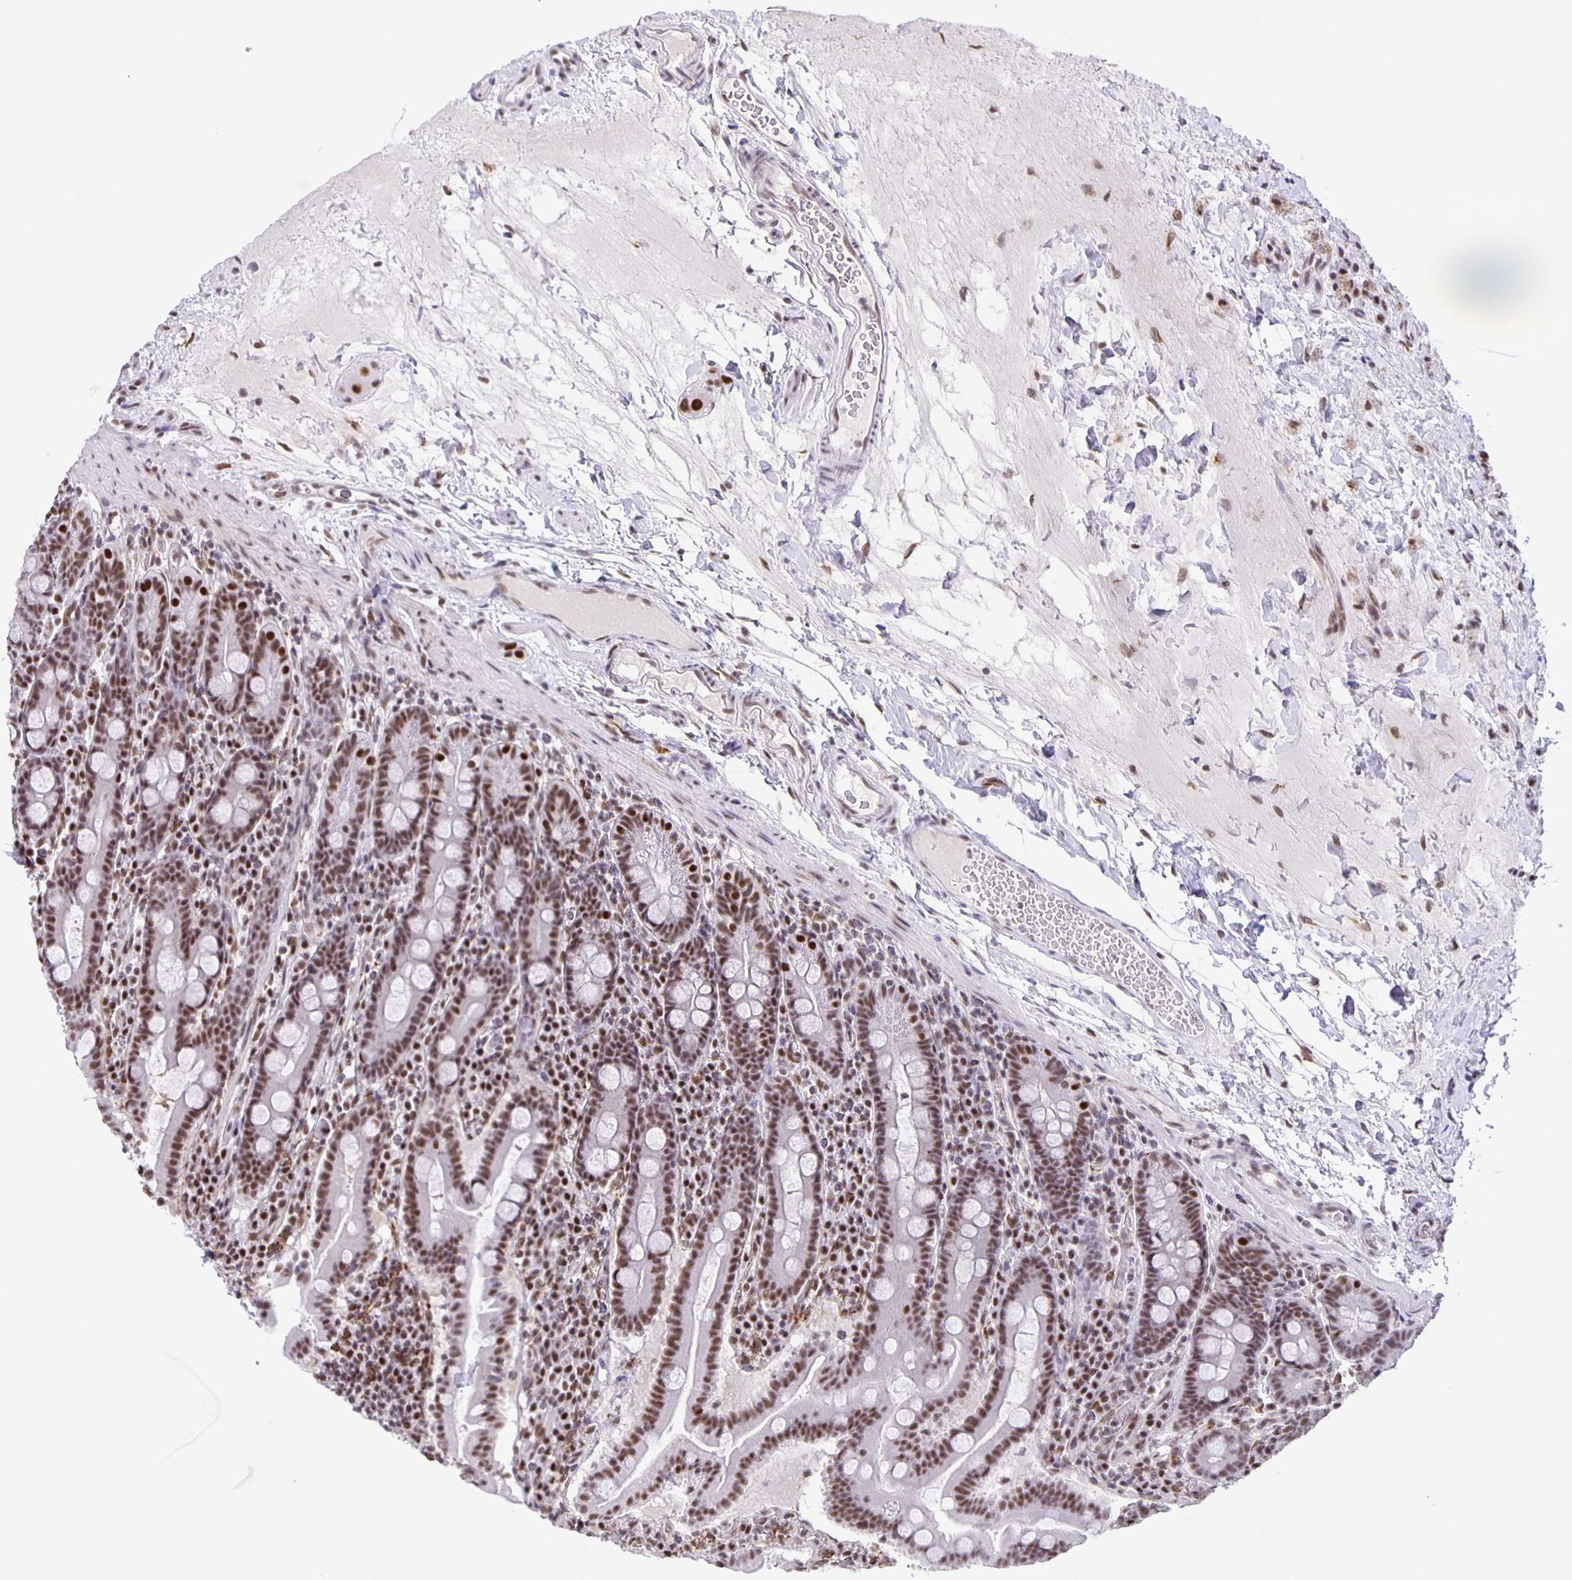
{"staining": {"intensity": "strong", "quantity": ">75%", "location": "nuclear"}, "tissue": "small intestine", "cell_type": "Glandular cells", "image_type": "normal", "snomed": [{"axis": "morphology", "description": "Normal tissue, NOS"}, {"axis": "topography", "description": "Small intestine"}], "caption": "Protein expression by immunohistochemistry (IHC) shows strong nuclear staining in about >75% of glandular cells in unremarkable small intestine. (DAB (3,3'-diaminobenzidine) IHC, brown staining for protein, blue staining for nuclei).", "gene": "ZRANB2", "patient": {"sex": "male", "age": 26}}